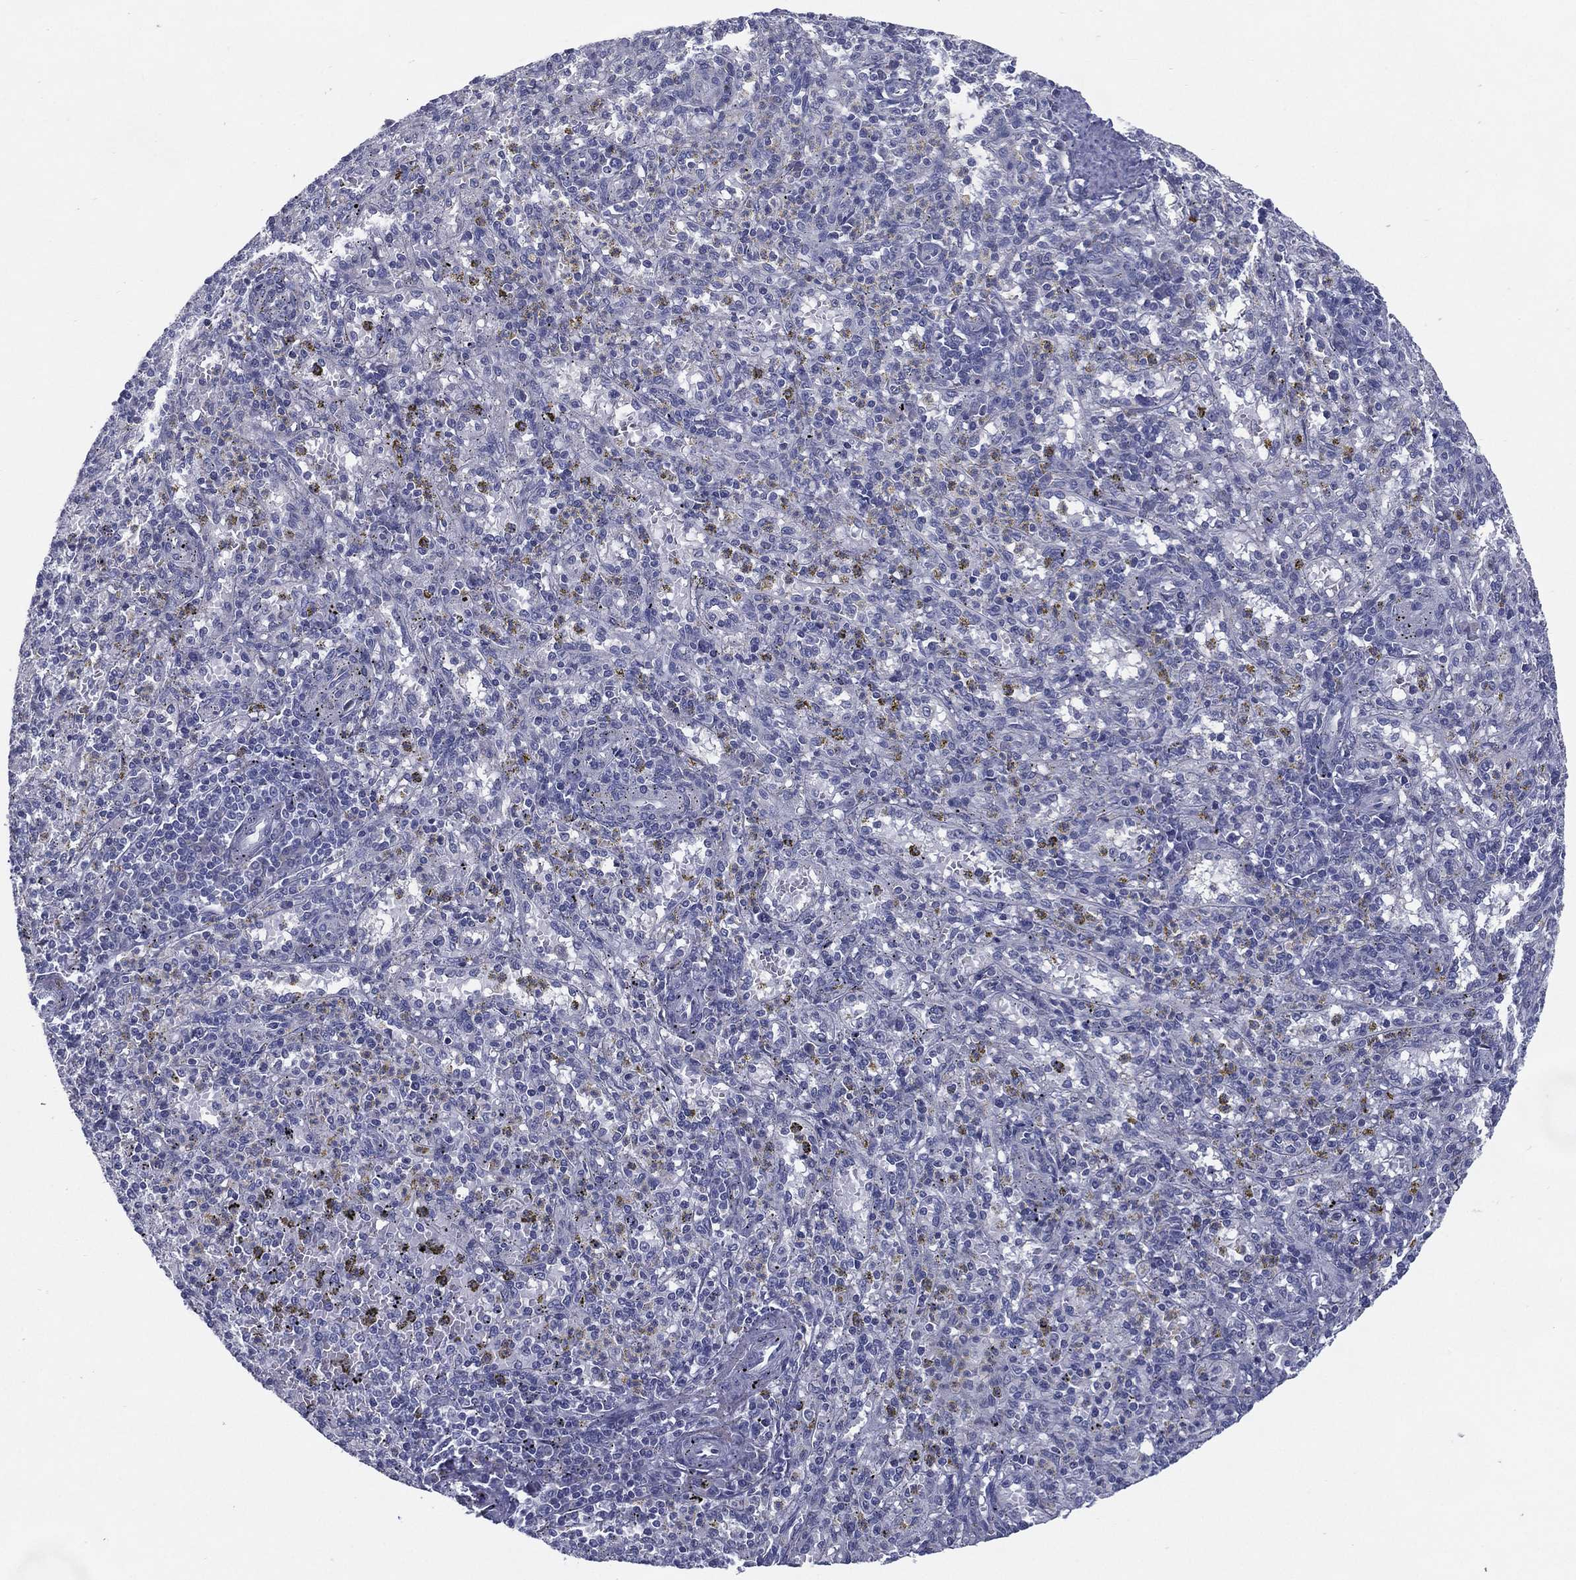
{"staining": {"intensity": "negative", "quantity": "none", "location": "none"}, "tissue": "spleen", "cell_type": "Cells in red pulp", "image_type": "normal", "snomed": [{"axis": "morphology", "description": "Normal tissue, NOS"}, {"axis": "topography", "description": "Spleen"}], "caption": "Immunohistochemical staining of unremarkable human spleen shows no significant staining in cells in red pulp.", "gene": "C19orf18", "patient": {"sex": "male", "age": 60}}